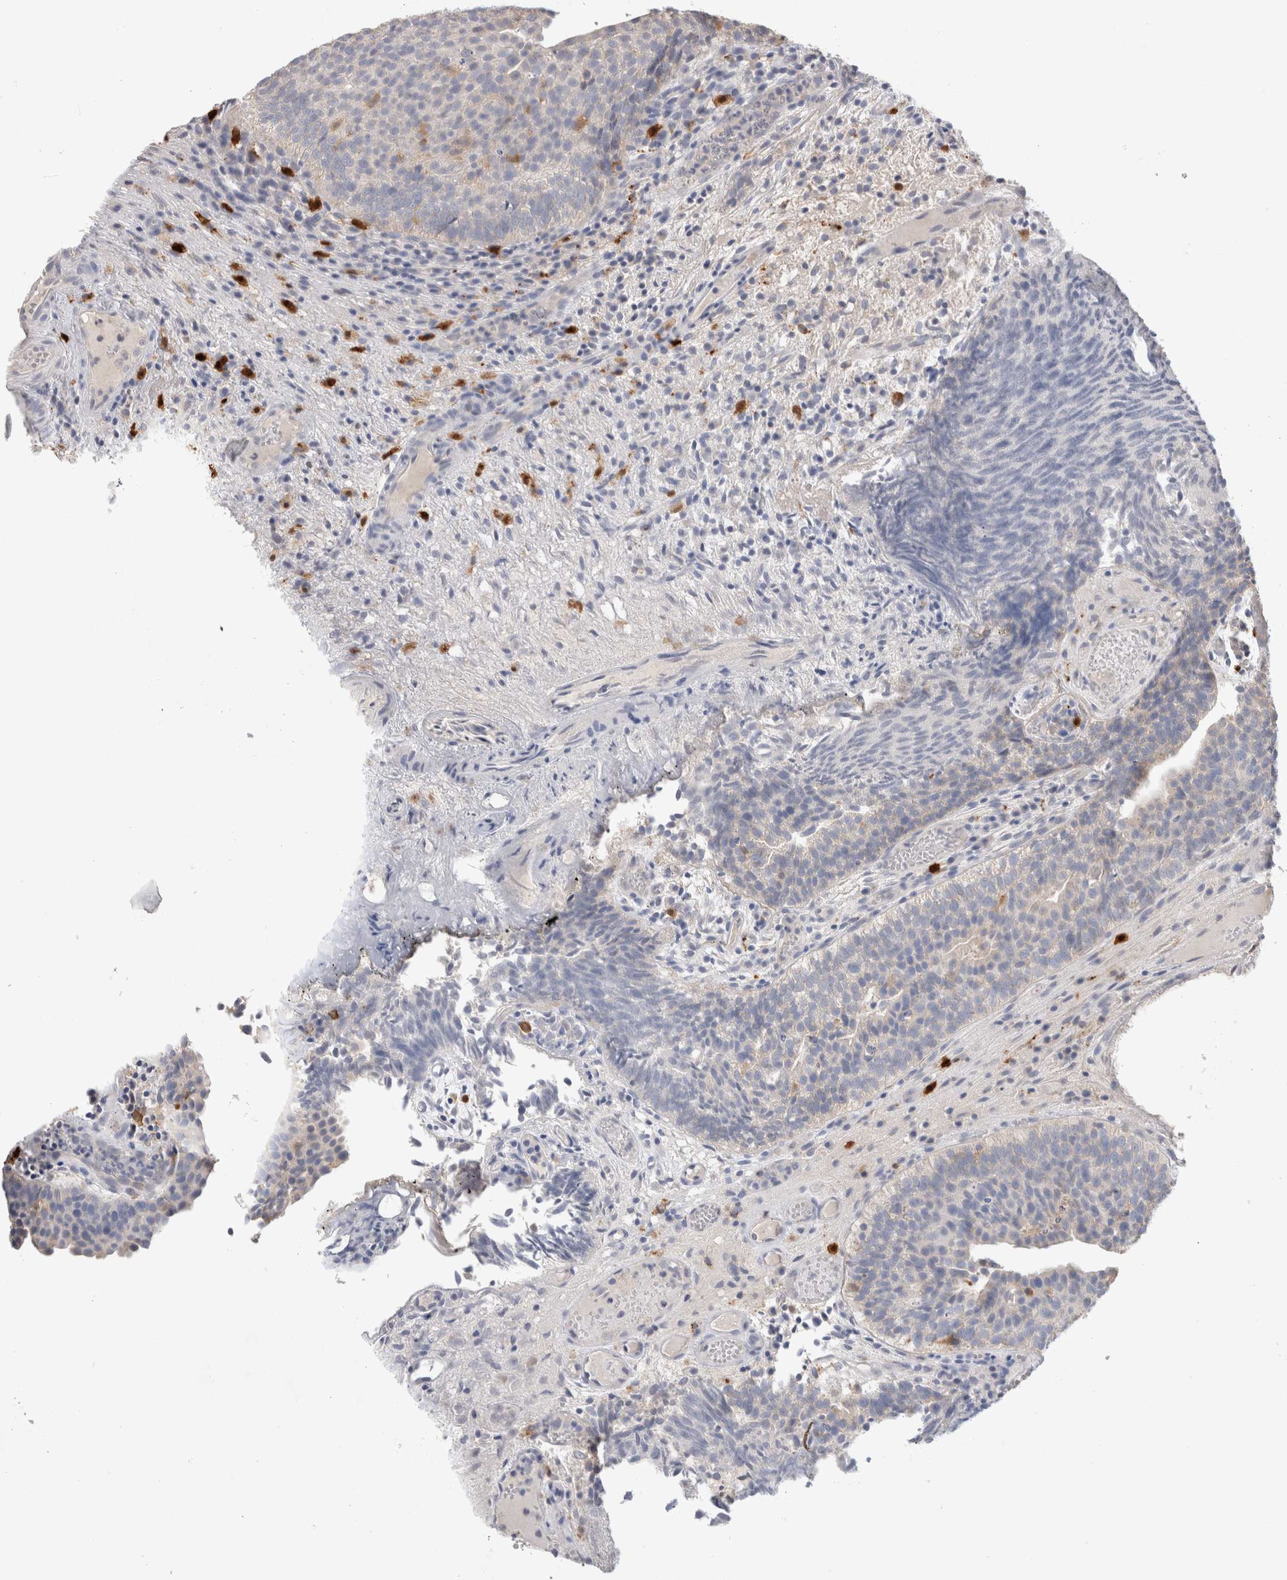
{"staining": {"intensity": "negative", "quantity": "none", "location": "none"}, "tissue": "urothelial cancer", "cell_type": "Tumor cells", "image_type": "cancer", "snomed": [{"axis": "morphology", "description": "Urothelial carcinoma, Low grade"}, {"axis": "topography", "description": "Urinary bladder"}], "caption": "Urothelial carcinoma (low-grade) was stained to show a protein in brown. There is no significant positivity in tumor cells.", "gene": "HPGDS", "patient": {"sex": "male", "age": 86}}